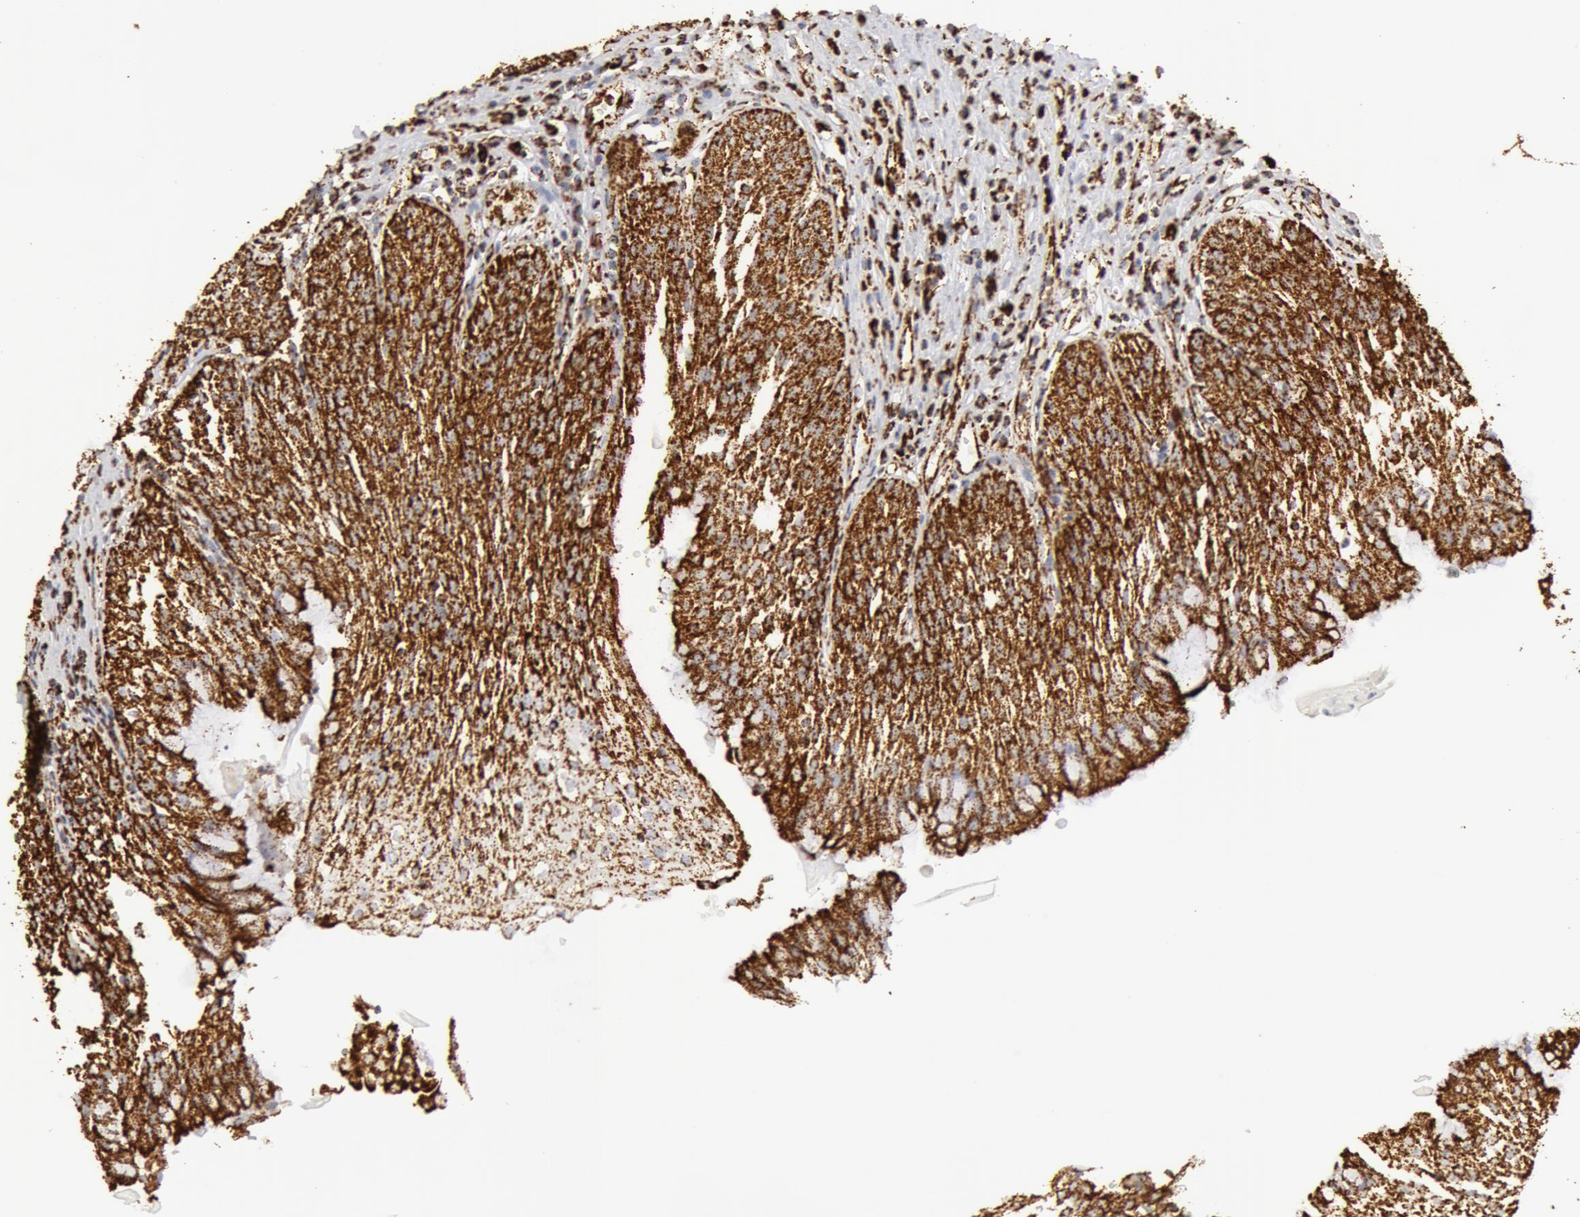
{"staining": {"intensity": "strong", "quantity": ">75%", "location": "cytoplasmic/membranous"}, "tissue": "urinary bladder", "cell_type": "Urothelial cells", "image_type": "normal", "snomed": [{"axis": "morphology", "description": "Normal tissue, NOS"}, {"axis": "topography", "description": "Urinary bladder"}], "caption": "Approximately >75% of urothelial cells in benign urinary bladder demonstrate strong cytoplasmic/membranous protein staining as visualized by brown immunohistochemical staining.", "gene": "ATP5F1B", "patient": {"sex": "female", "age": 39}}